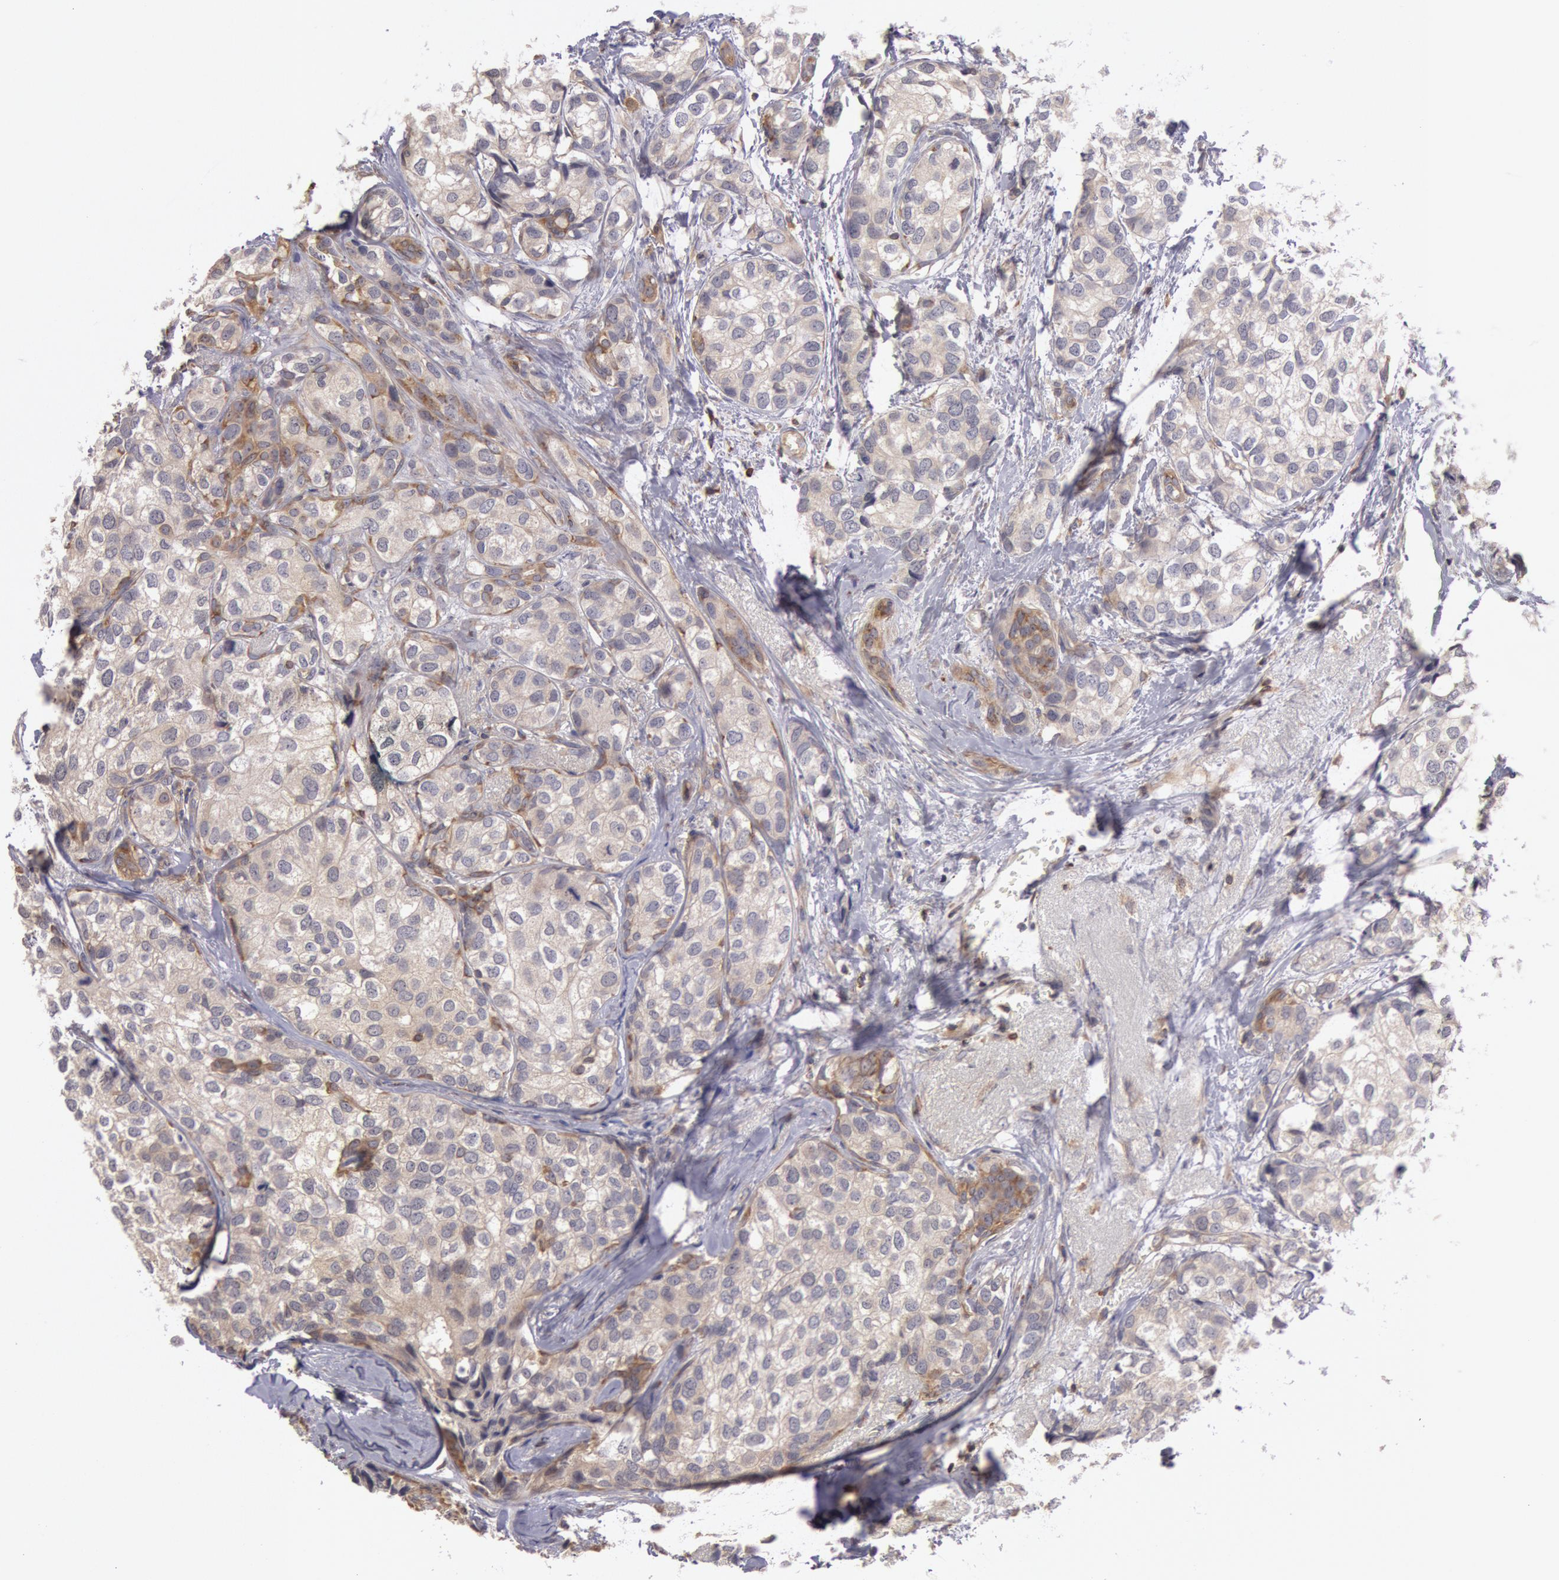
{"staining": {"intensity": "weak", "quantity": ">75%", "location": "cytoplasmic/membranous"}, "tissue": "breast cancer", "cell_type": "Tumor cells", "image_type": "cancer", "snomed": [{"axis": "morphology", "description": "Duct carcinoma"}, {"axis": "topography", "description": "Breast"}], "caption": "Immunohistochemistry micrograph of neoplastic tissue: human breast cancer stained using immunohistochemistry reveals low levels of weak protein expression localized specifically in the cytoplasmic/membranous of tumor cells, appearing as a cytoplasmic/membranous brown color.", "gene": "NMT2", "patient": {"sex": "female", "age": 68}}